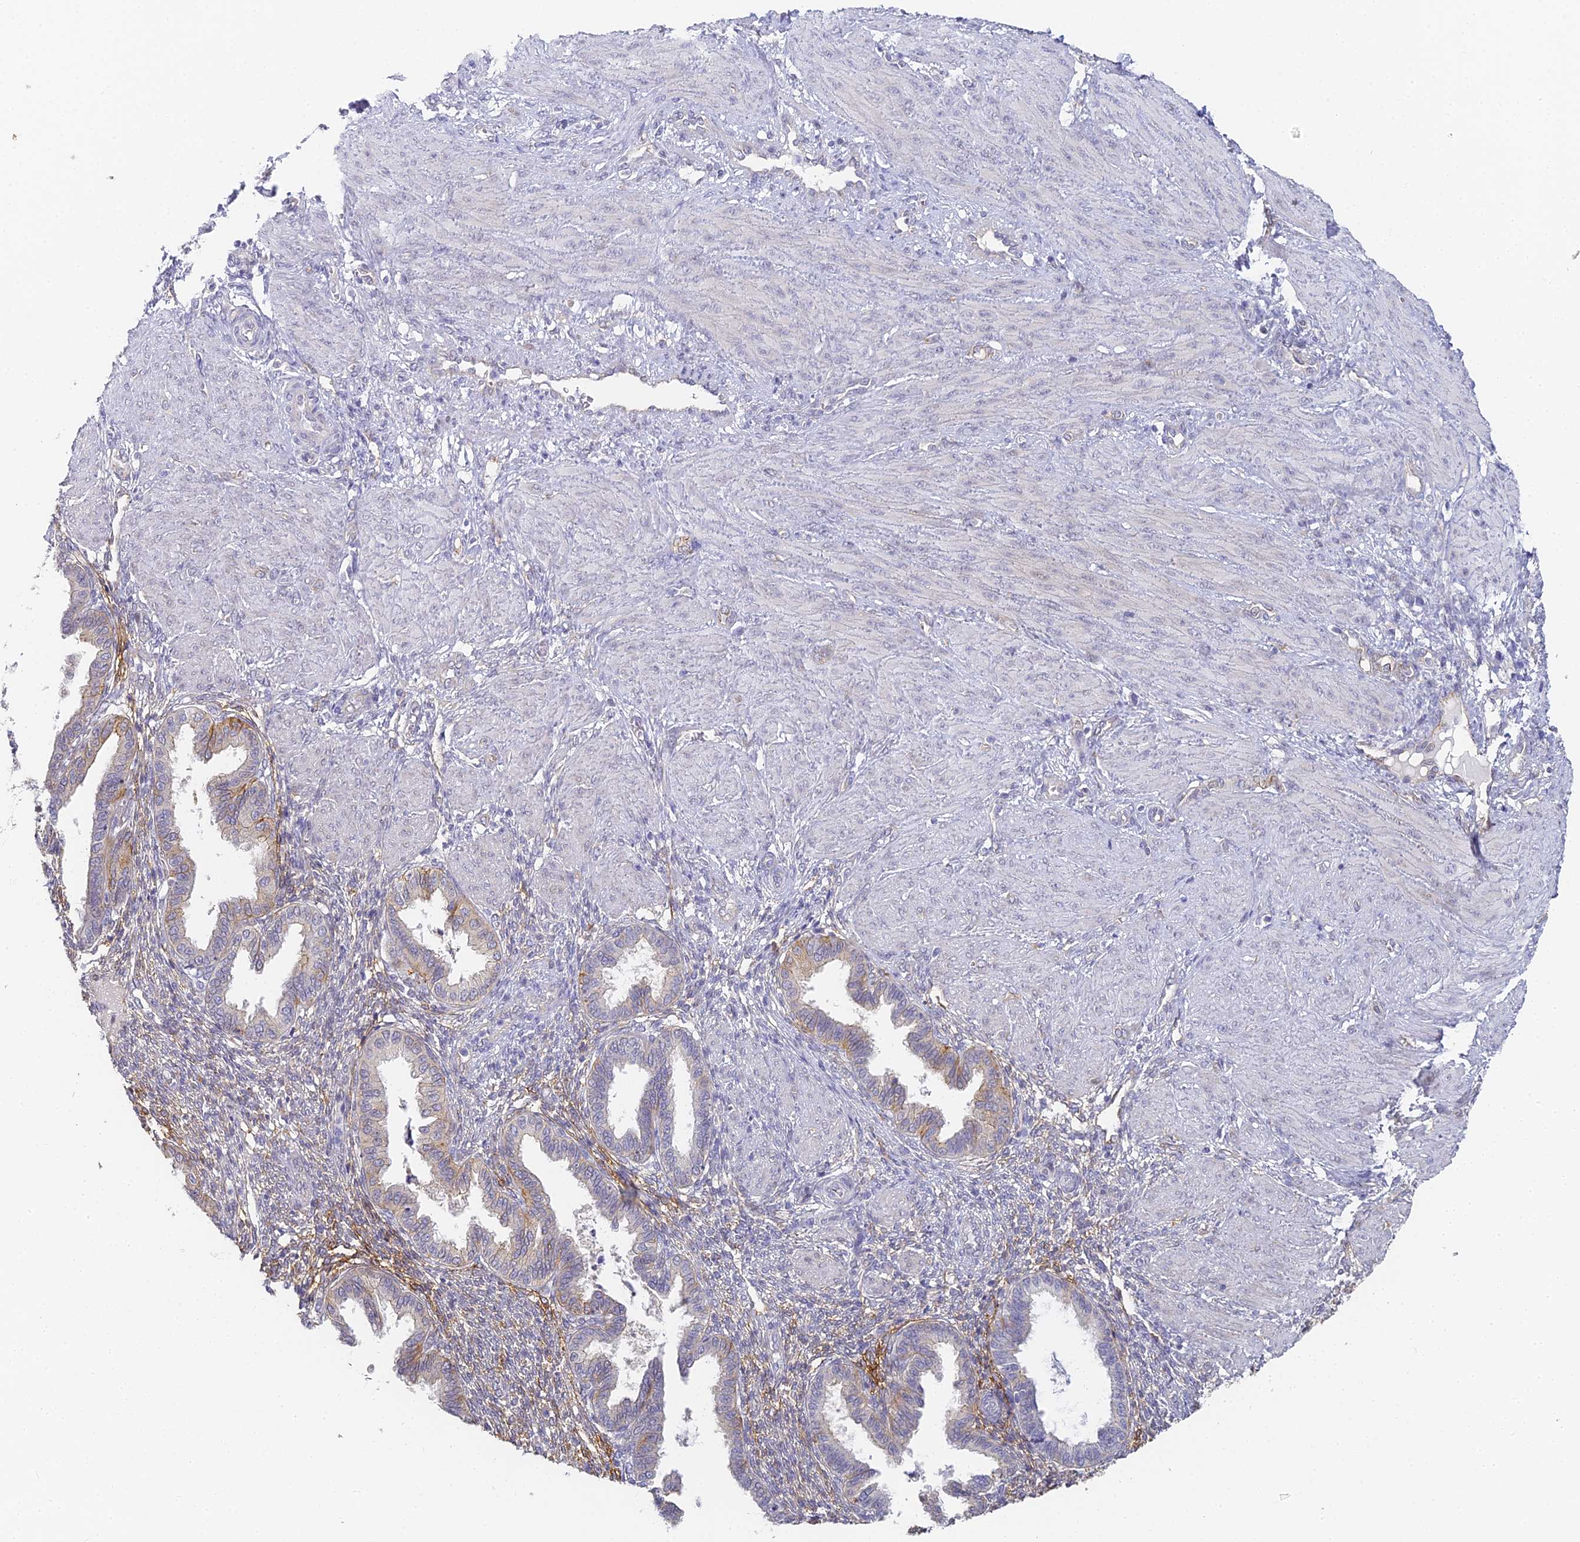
{"staining": {"intensity": "weak", "quantity": "<25%", "location": "cytoplasmic/membranous"}, "tissue": "endometrium", "cell_type": "Cells in endometrial stroma", "image_type": "normal", "snomed": [{"axis": "morphology", "description": "Normal tissue, NOS"}, {"axis": "topography", "description": "Endometrium"}], "caption": "The micrograph reveals no staining of cells in endometrial stroma in unremarkable endometrium. Nuclei are stained in blue.", "gene": "GJA1", "patient": {"sex": "female", "age": 33}}